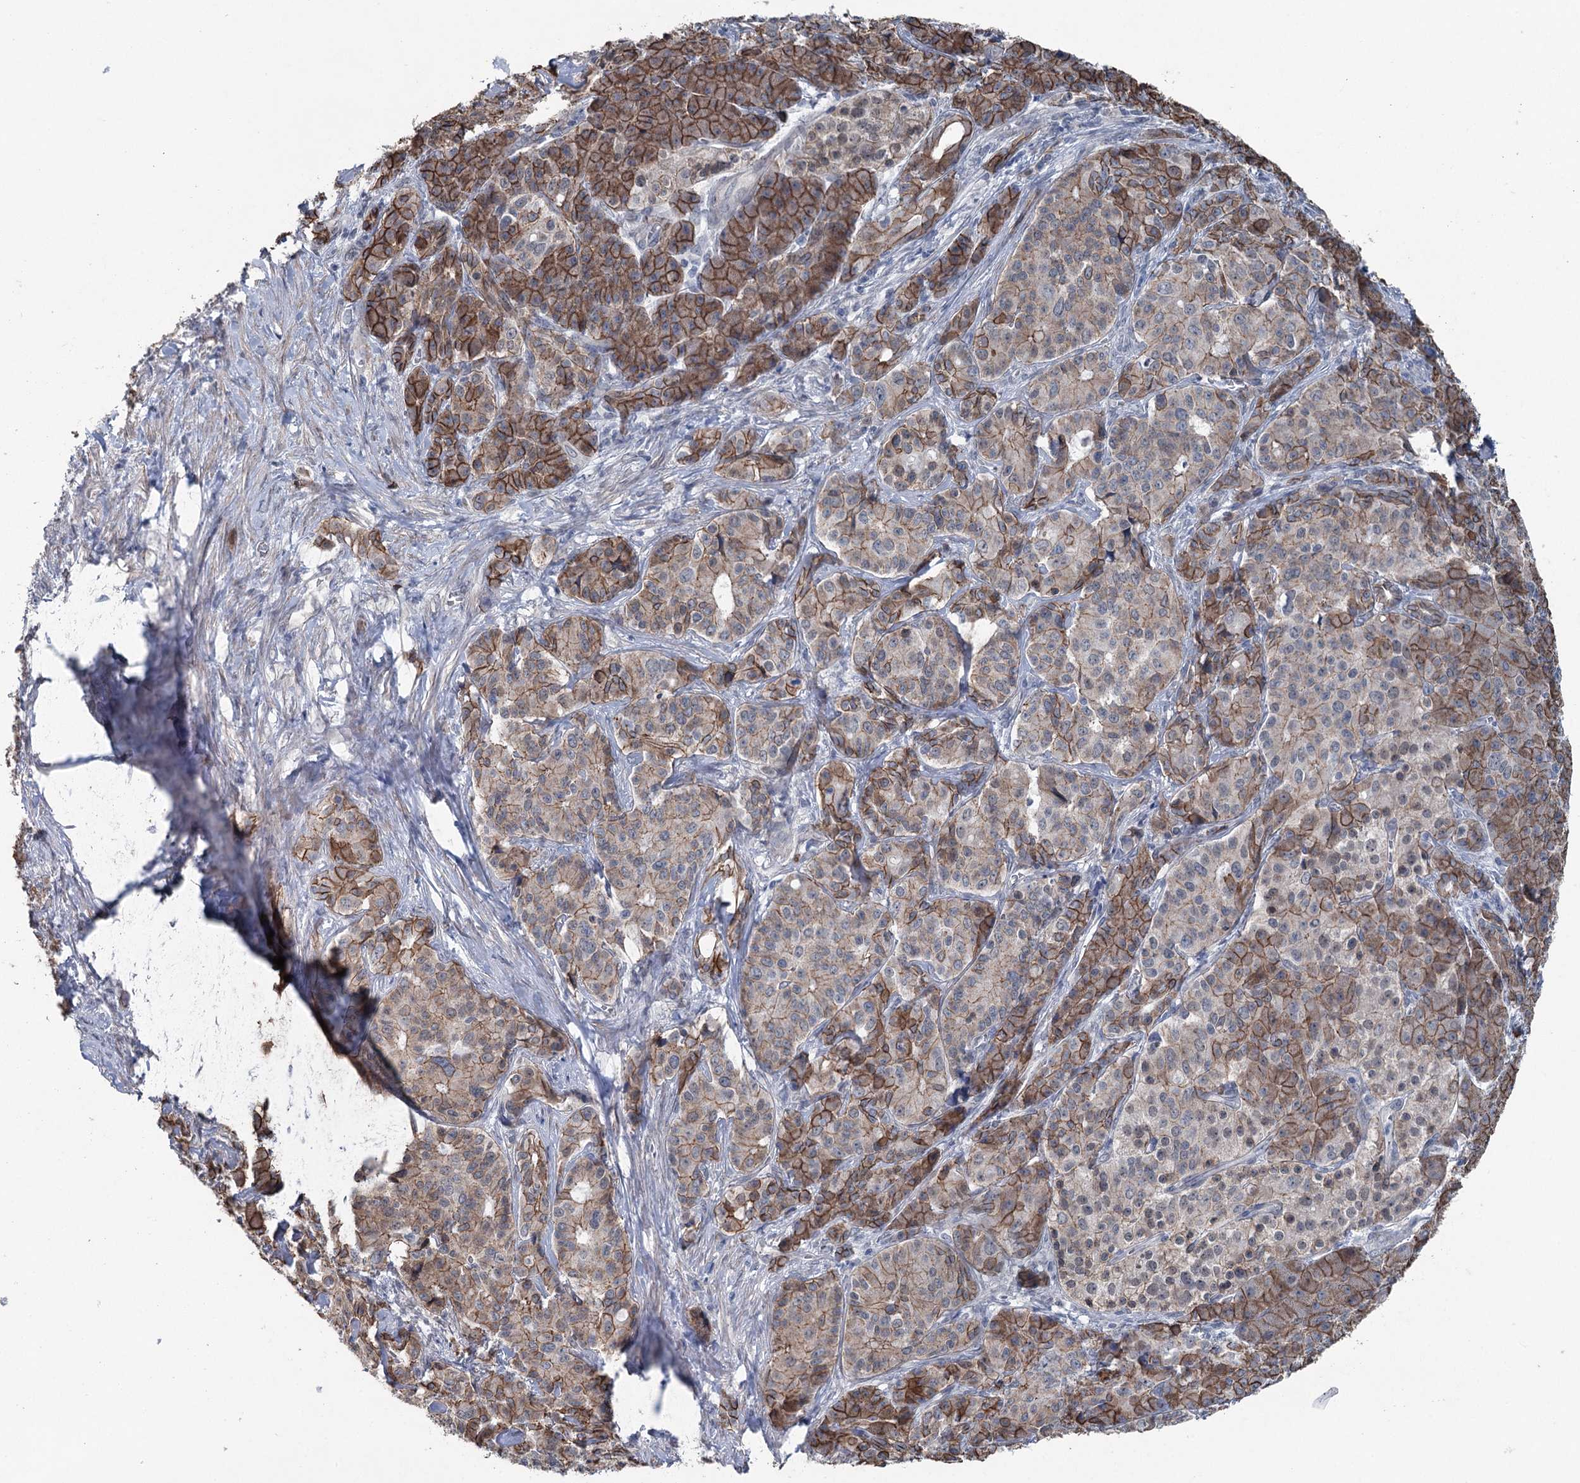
{"staining": {"intensity": "strong", "quantity": ">75%", "location": "cytoplasmic/membranous"}, "tissue": "pancreatic cancer", "cell_type": "Tumor cells", "image_type": "cancer", "snomed": [{"axis": "morphology", "description": "Adenocarcinoma, NOS"}, {"axis": "topography", "description": "Pancreas"}], "caption": "Brown immunohistochemical staining in human adenocarcinoma (pancreatic) shows strong cytoplasmic/membranous positivity in approximately >75% of tumor cells.", "gene": "FAM120B", "patient": {"sex": "female", "age": 74}}